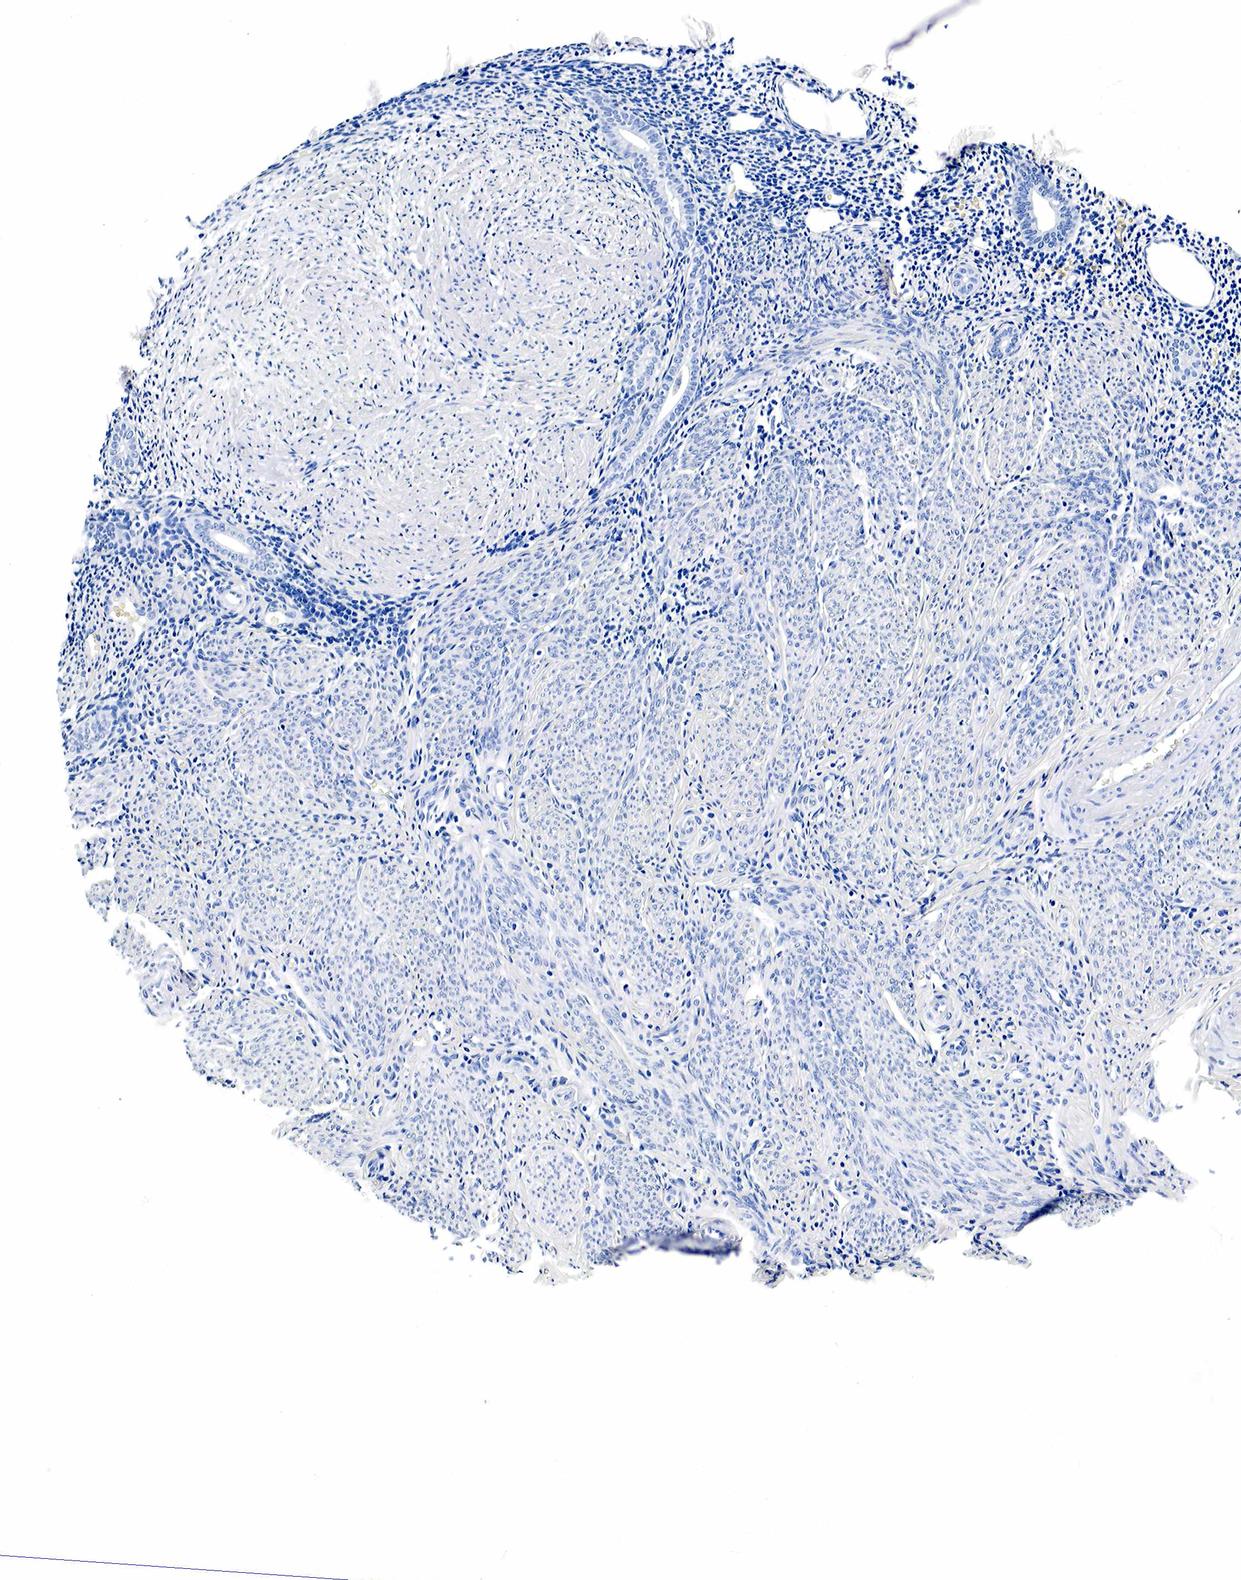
{"staining": {"intensity": "negative", "quantity": "none", "location": "none"}, "tissue": "endometrium", "cell_type": "Cells in endometrial stroma", "image_type": "normal", "snomed": [{"axis": "morphology", "description": "Normal tissue, NOS"}, {"axis": "morphology", "description": "Neoplasm, benign, NOS"}, {"axis": "topography", "description": "Uterus"}], "caption": "Protein analysis of benign endometrium displays no significant expression in cells in endometrial stroma.", "gene": "GCG", "patient": {"sex": "female", "age": 55}}